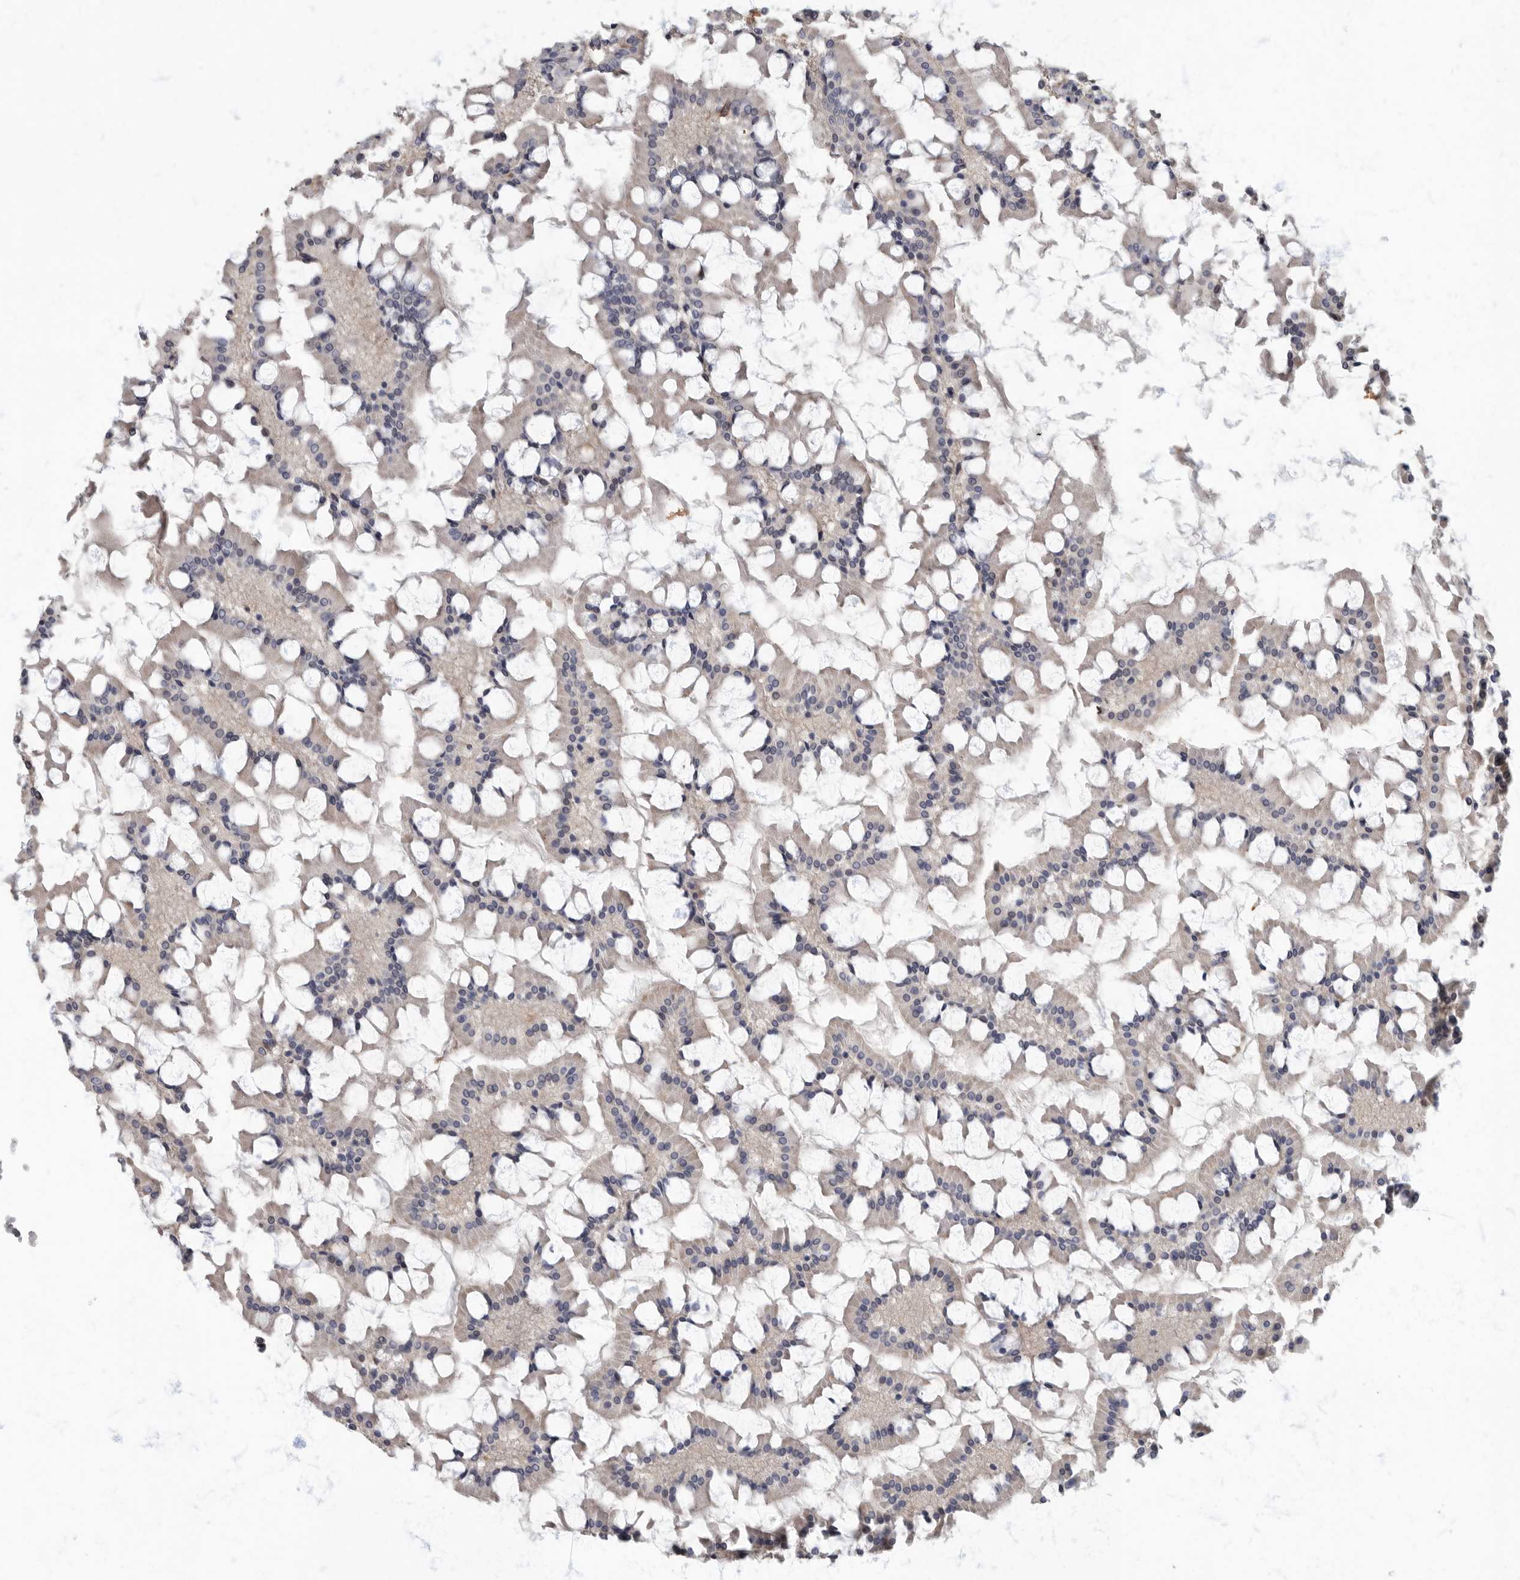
{"staining": {"intensity": "moderate", "quantity": "25%-75%", "location": "cytoplasmic/membranous"}, "tissue": "small intestine", "cell_type": "Glandular cells", "image_type": "normal", "snomed": [{"axis": "morphology", "description": "Normal tissue, NOS"}, {"axis": "topography", "description": "Small intestine"}], "caption": "Protein staining shows moderate cytoplasmic/membranous staining in about 25%-75% of glandular cells in unremarkable small intestine.", "gene": "PDK1", "patient": {"sex": "male", "age": 41}}